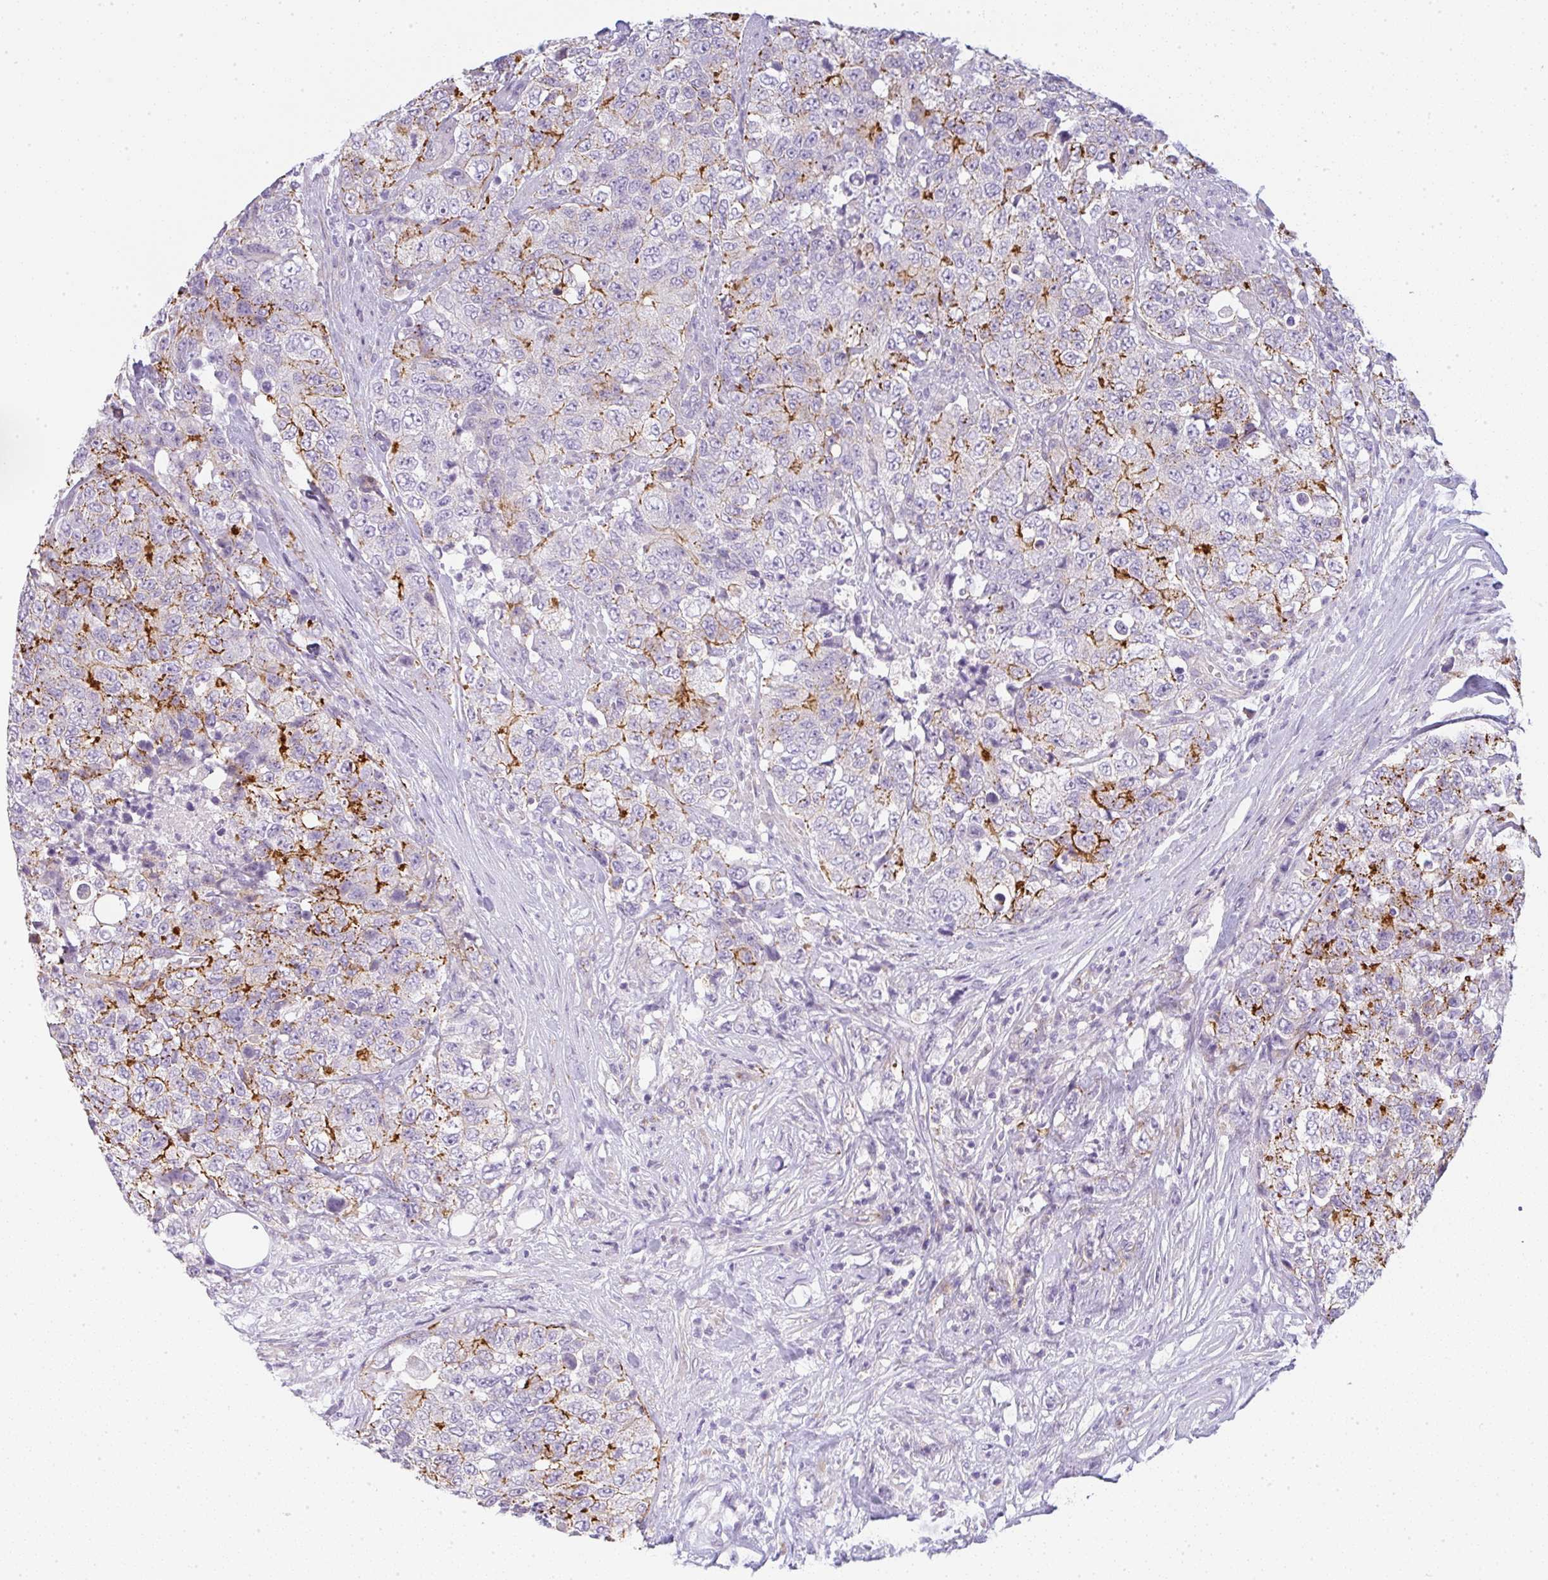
{"staining": {"intensity": "strong", "quantity": "25%-75%", "location": "cytoplasmic/membranous"}, "tissue": "urothelial cancer", "cell_type": "Tumor cells", "image_type": "cancer", "snomed": [{"axis": "morphology", "description": "Urothelial carcinoma, High grade"}, {"axis": "topography", "description": "Urinary bladder"}], "caption": "About 25%-75% of tumor cells in human urothelial carcinoma (high-grade) exhibit strong cytoplasmic/membranous protein staining as visualized by brown immunohistochemical staining.", "gene": "LPAR4", "patient": {"sex": "female", "age": 78}}